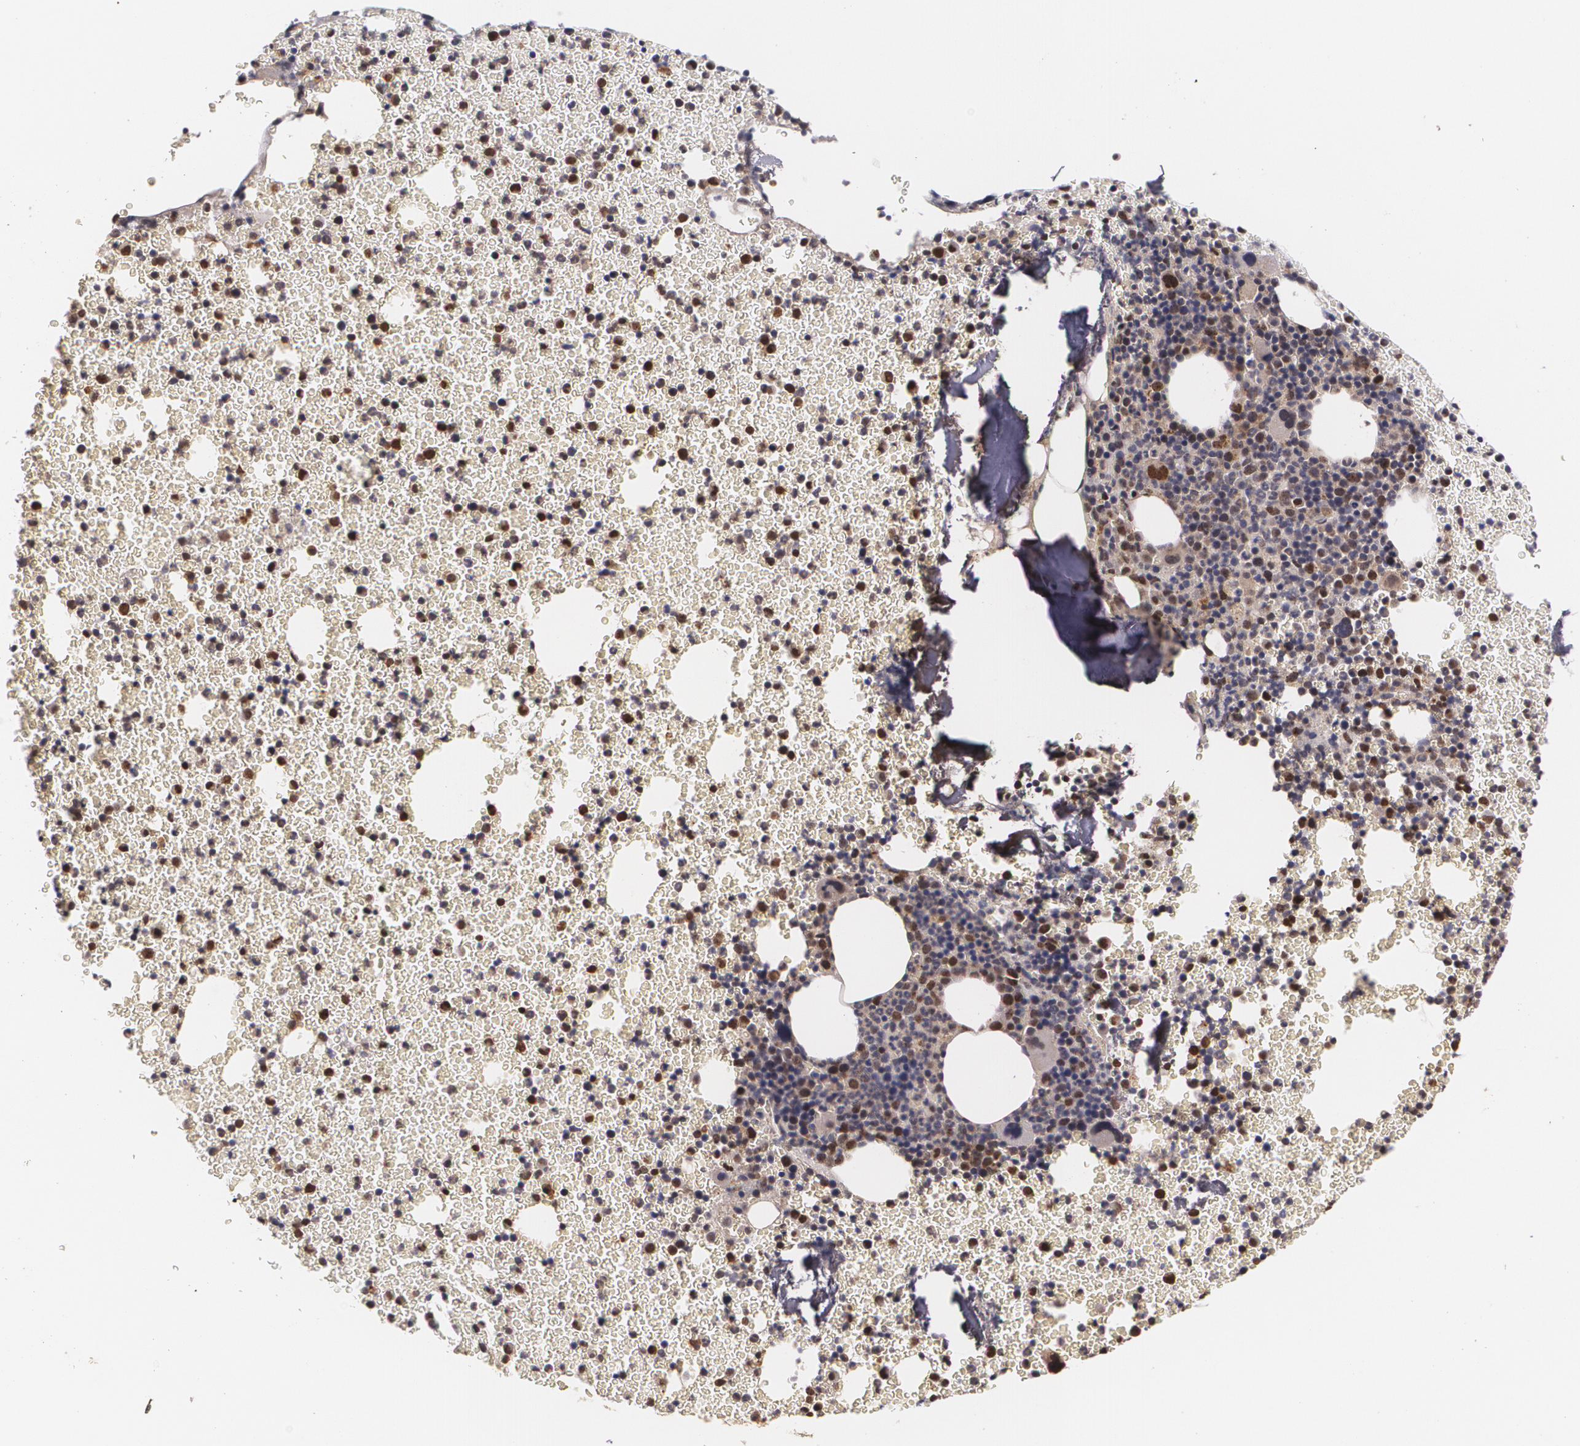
{"staining": {"intensity": "moderate", "quantity": "25%-75%", "location": "nuclear"}, "tissue": "bone marrow", "cell_type": "Hematopoietic cells", "image_type": "normal", "snomed": [{"axis": "morphology", "description": "Normal tissue, NOS"}, {"axis": "topography", "description": "Bone marrow"}], "caption": "DAB (3,3'-diaminobenzidine) immunohistochemical staining of unremarkable human bone marrow shows moderate nuclear protein positivity in about 25%-75% of hematopoietic cells.", "gene": "BRCA1", "patient": {"sex": "female", "age": 41}}